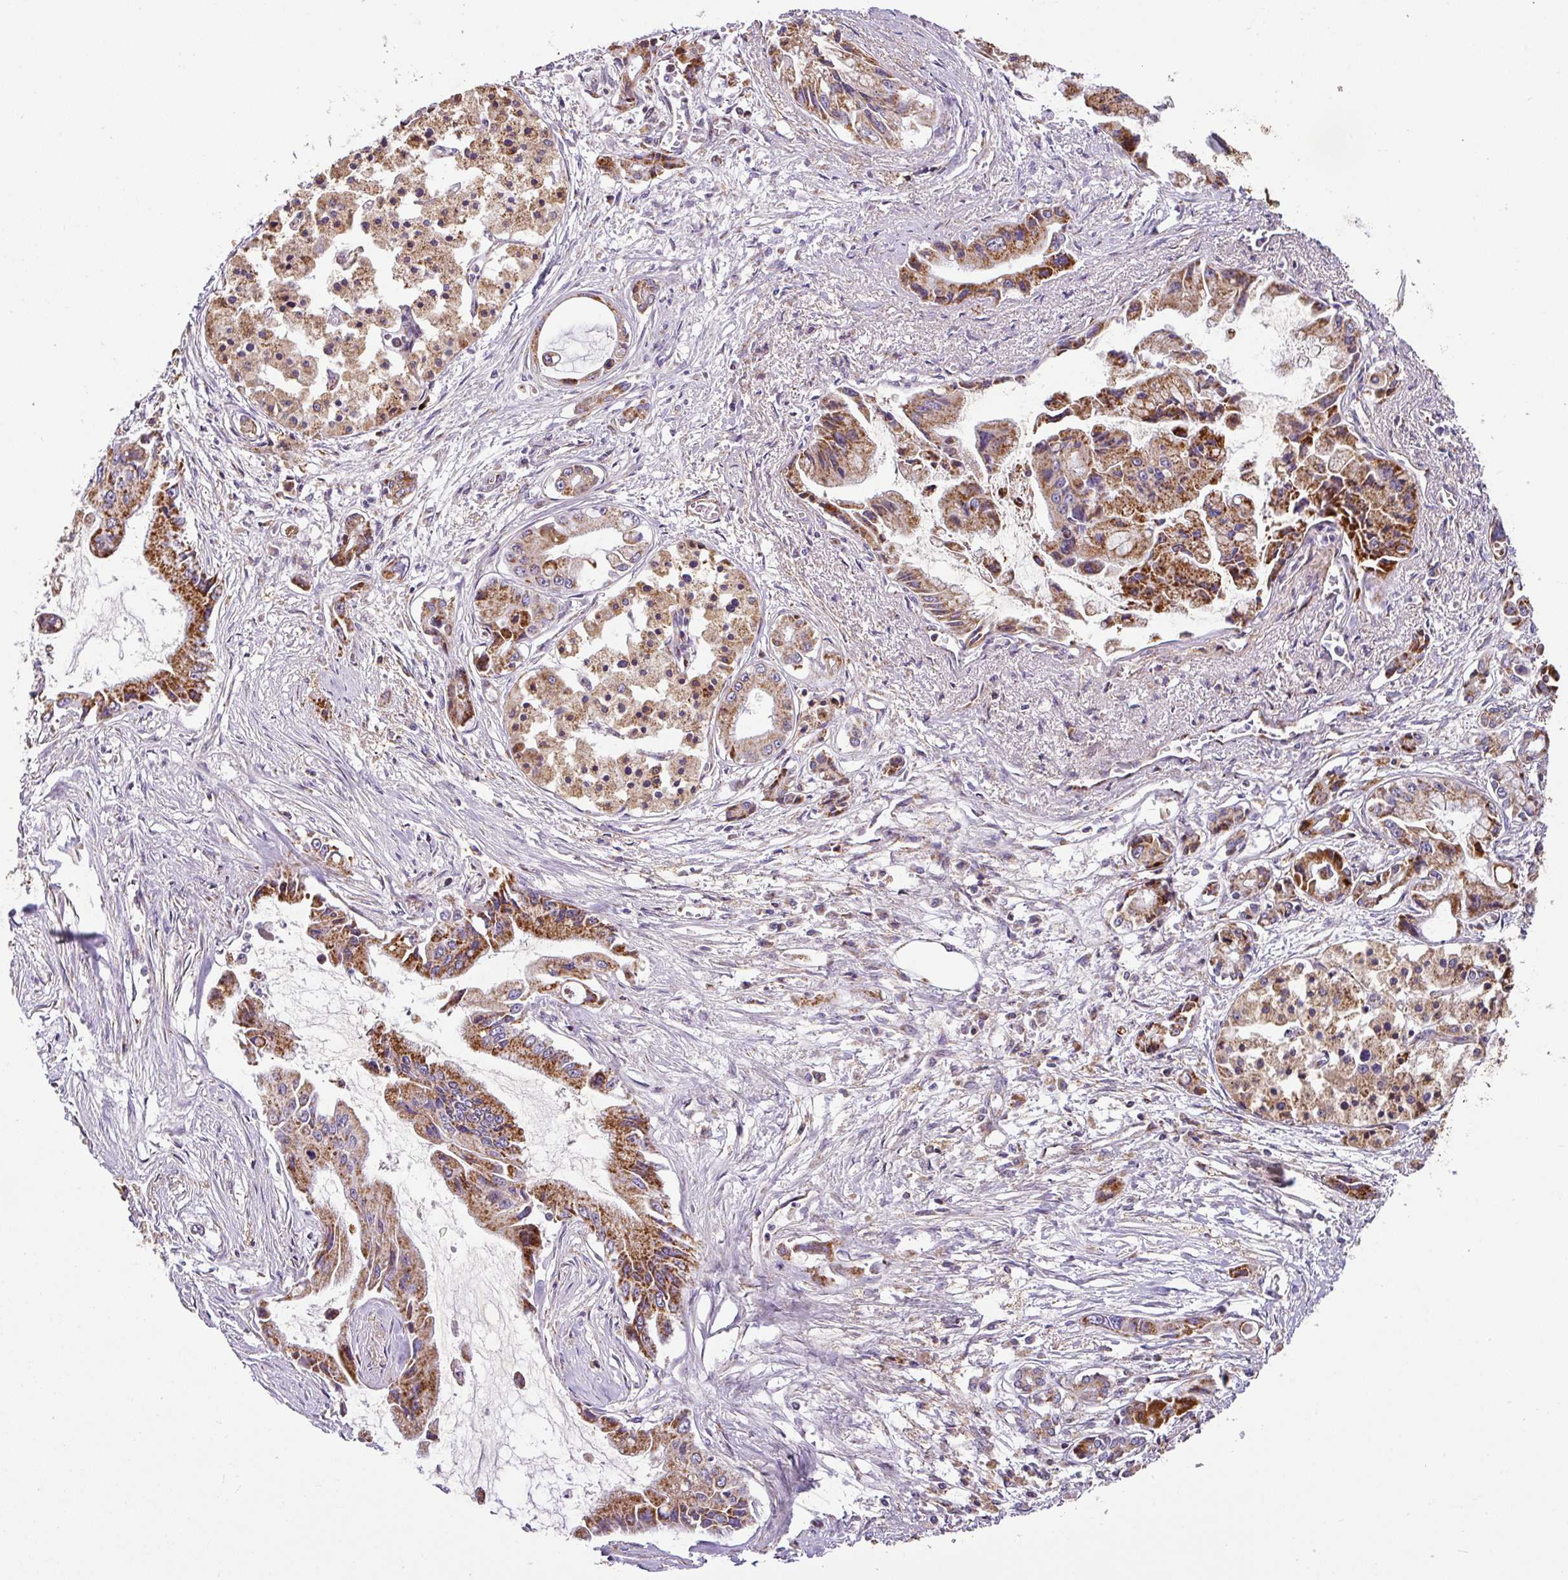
{"staining": {"intensity": "strong", "quantity": ">75%", "location": "cytoplasmic/membranous"}, "tissue": "pancreatic cancer", "cell_type": "Tumor cells", "image_type": "cancer", "snomed": [{"axis": "morphology", "description": "Adenocarcinoma, NOS"}, {"axis": "topography", "description": "Pancreas"}], "caption": "About >75% of tumor cells in pancreatic adenocarcinoma demonstrate strong cytoplasmic/membranous protein positivity as visualized by brown immunohistochemical staining.", "gene": "SARS2", "patient": {"sex": "male", "age": 84}}